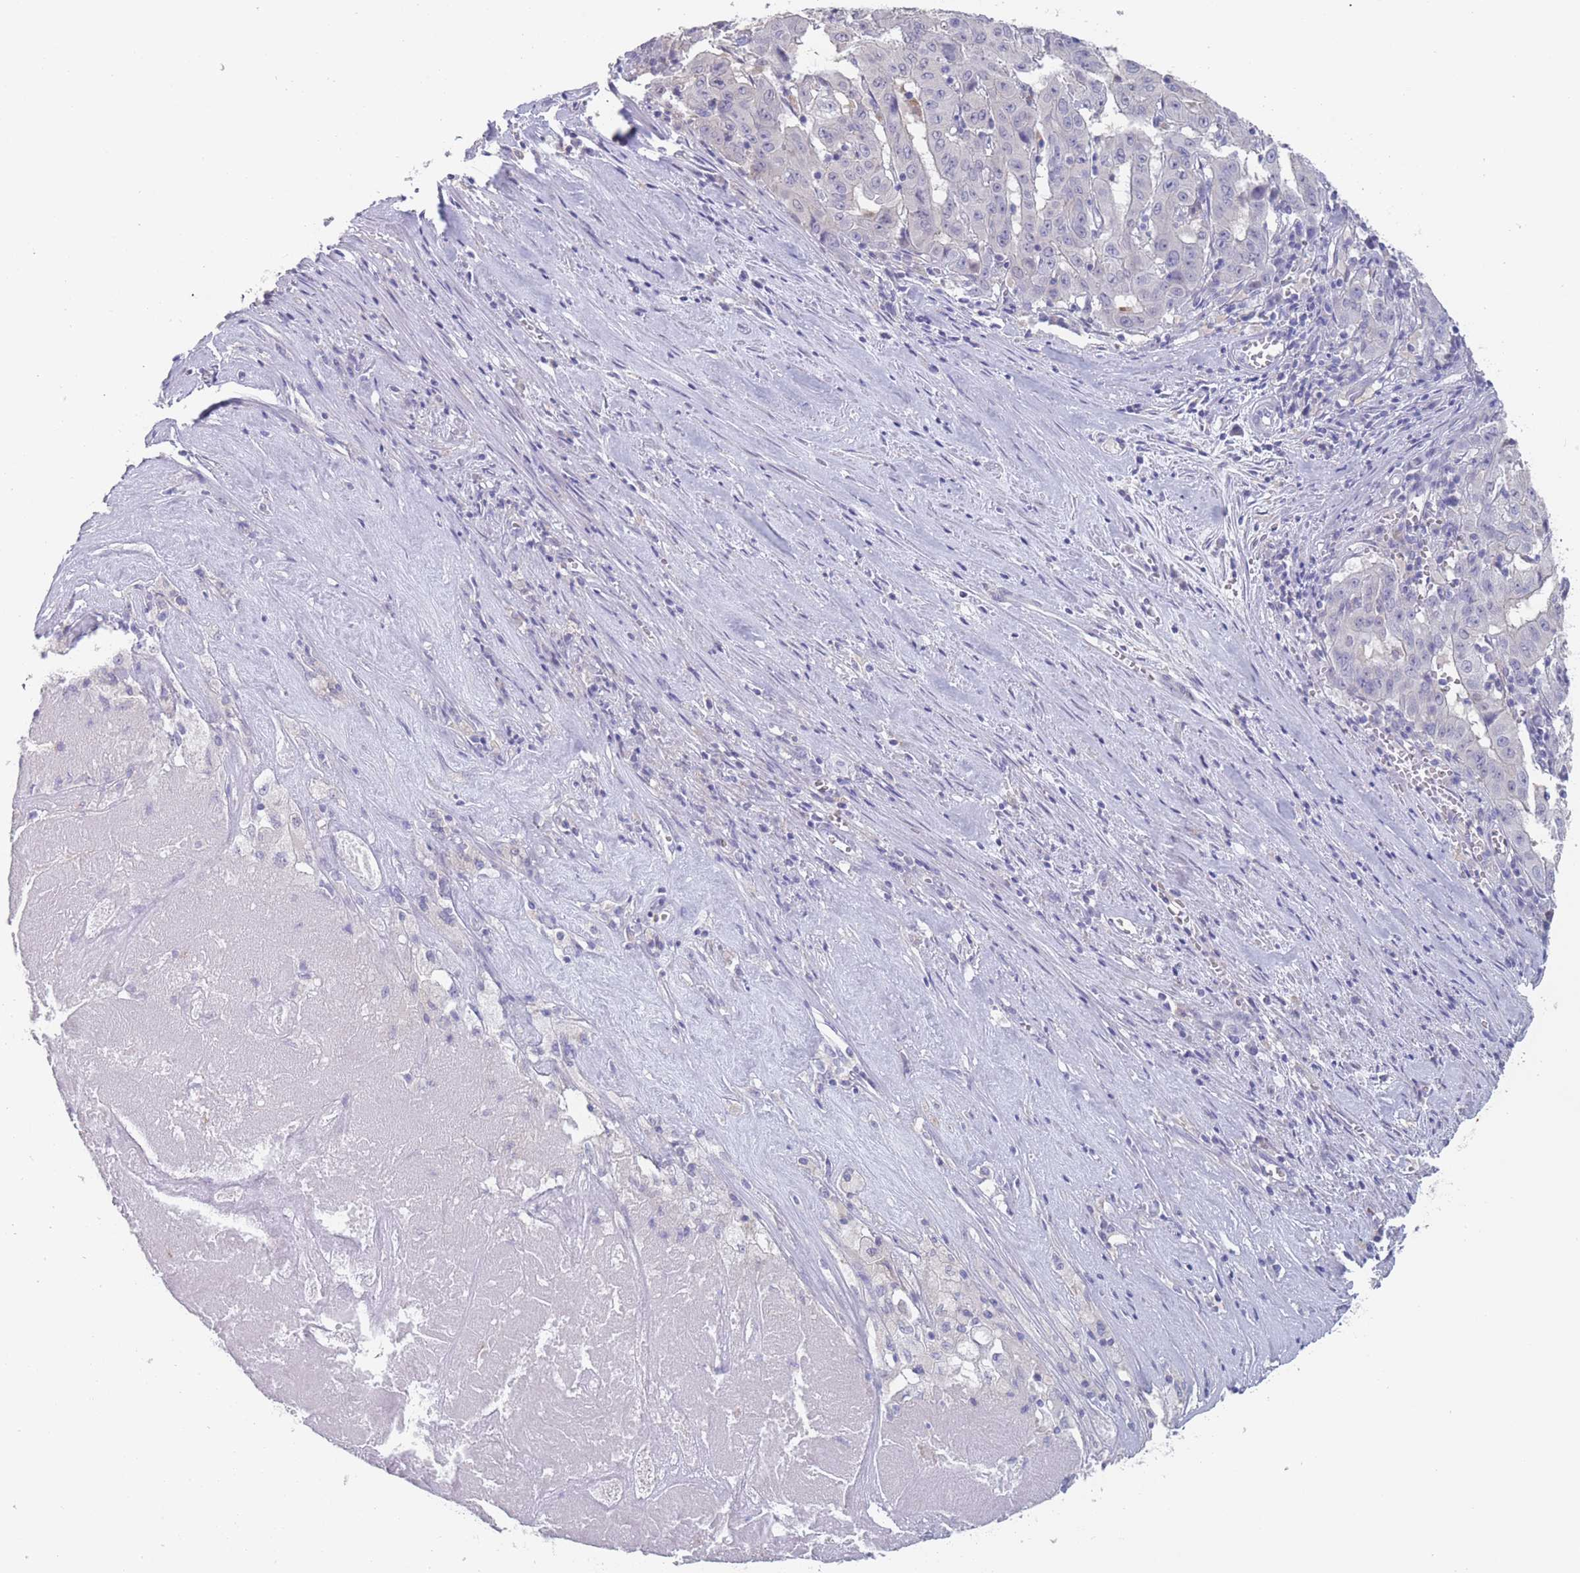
{"staining": {"intensity": "negative", "quantity": "none", "location": "none"}, "tissue": "pancreatic cancer", "cell_type": "Tumor cells", "image_type": "cancer", "snomed": [{"axis": "morphology", "description": "Adenocarcinoma, NOS"}, {"axis": "topography", "description": "Pancreas"}], "caption": "The histopathology image demonstrates no significant positivity in tumor cells of pancreatic adenocarcinoma. The staining is performed using DAB brown chromogen with nuclei counter-stained in using hematoxylin.", "gene": "CYP51A1", "patient": {"sex": "male", "age": 63}}